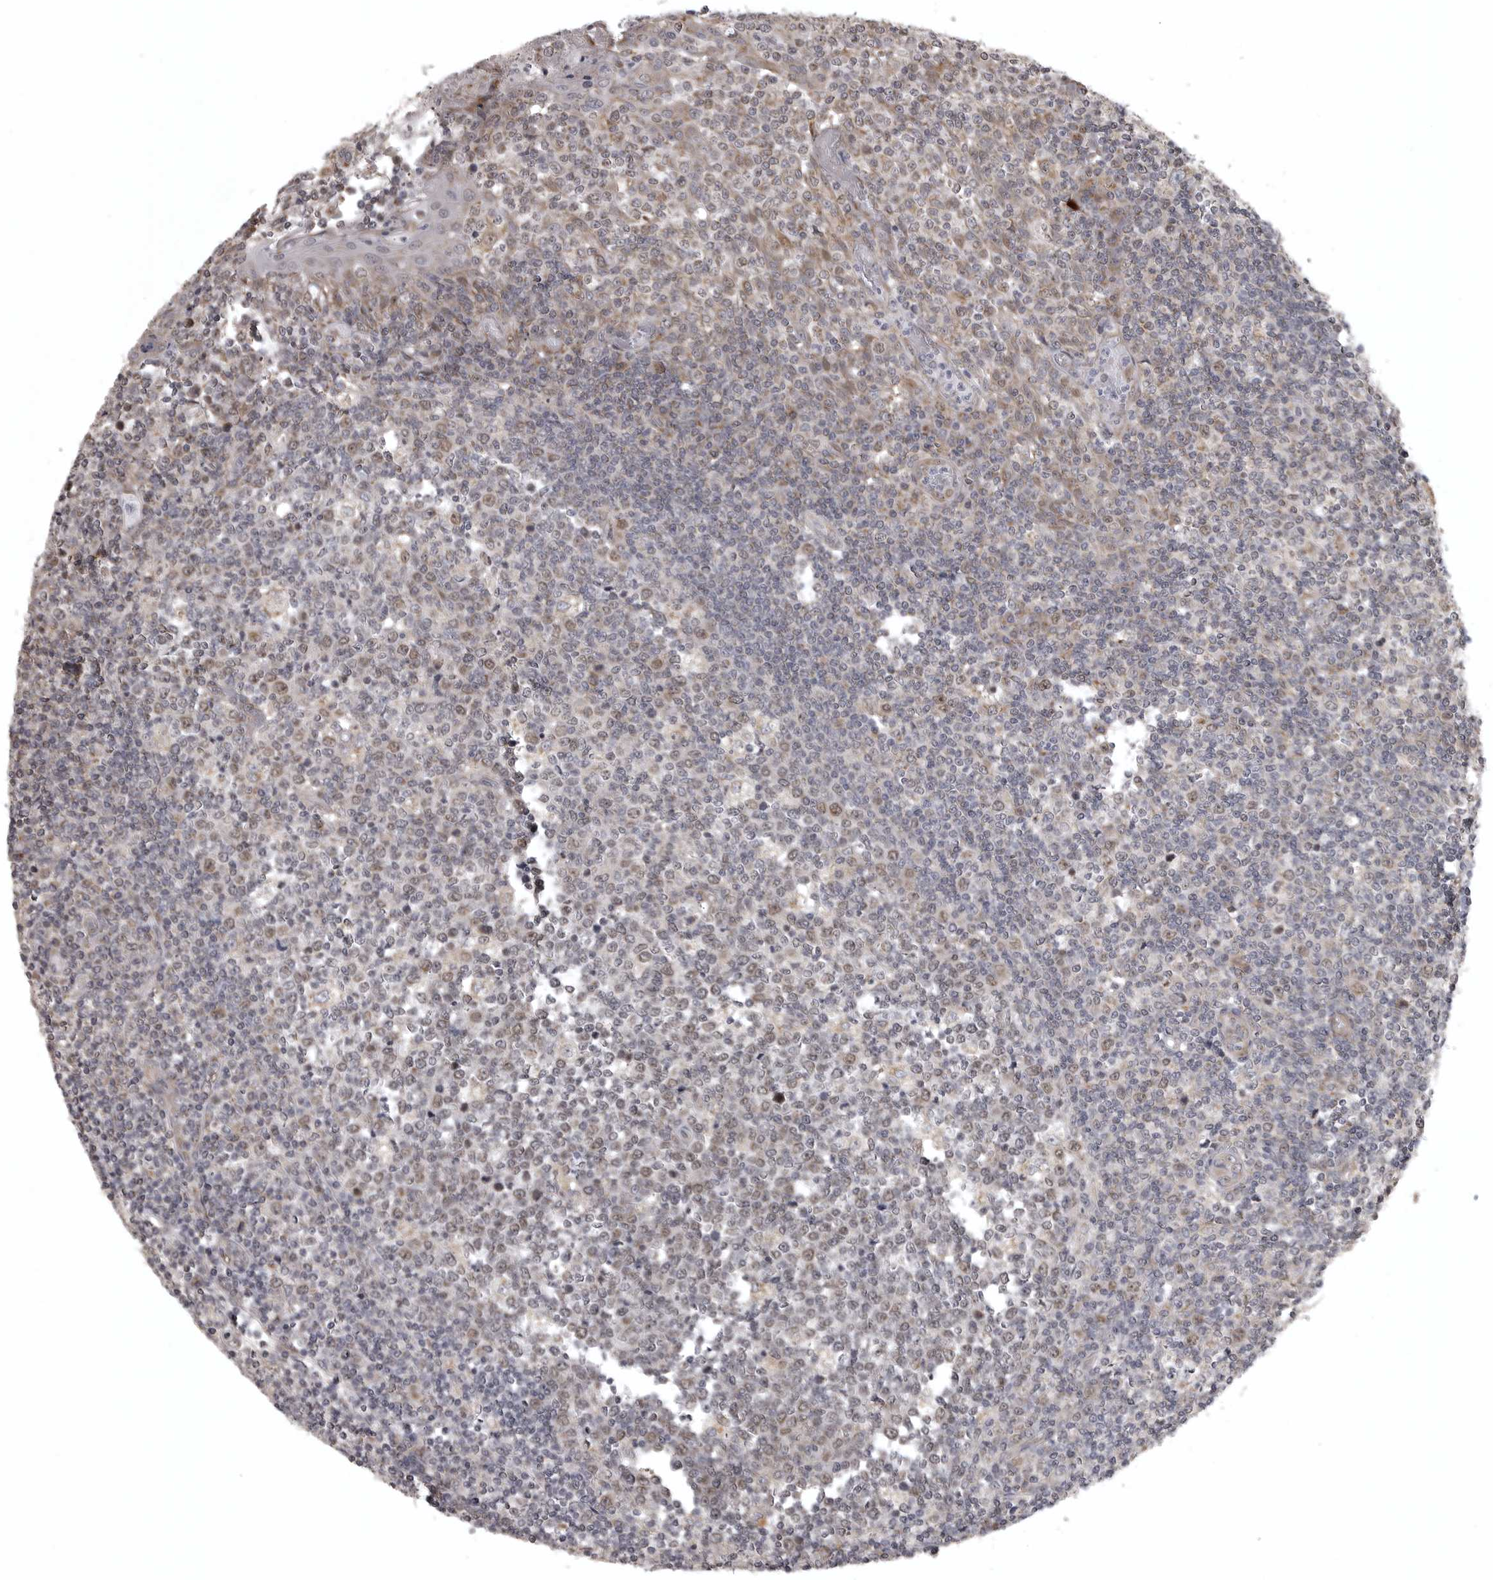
{"staining": {"intensity": "moderate", "quantity": "25%-75%", "location": "nuclear"}, "tissue": "tonsil", "cell_type": "Germinal center cells", "image_type": "normal", "snomed": [{"axis": "morphology", "description": "Normal tissue, NOS"}, {"axis": "topography", "description": "Tonsil"}], "caption": "Protein analysis of normal tonsil shows moderate nuclear positivity in about 25%-75% of germinal center cells. The staining was performed using DAB (3,3'-diaminobenzidine) to visualize the protein expression in brown, while the nuclei were stained in blue with hematoxylin (Magnification: 20x).", "gene": "POLE2", "patient": {"sex": "female", "age": 19}}